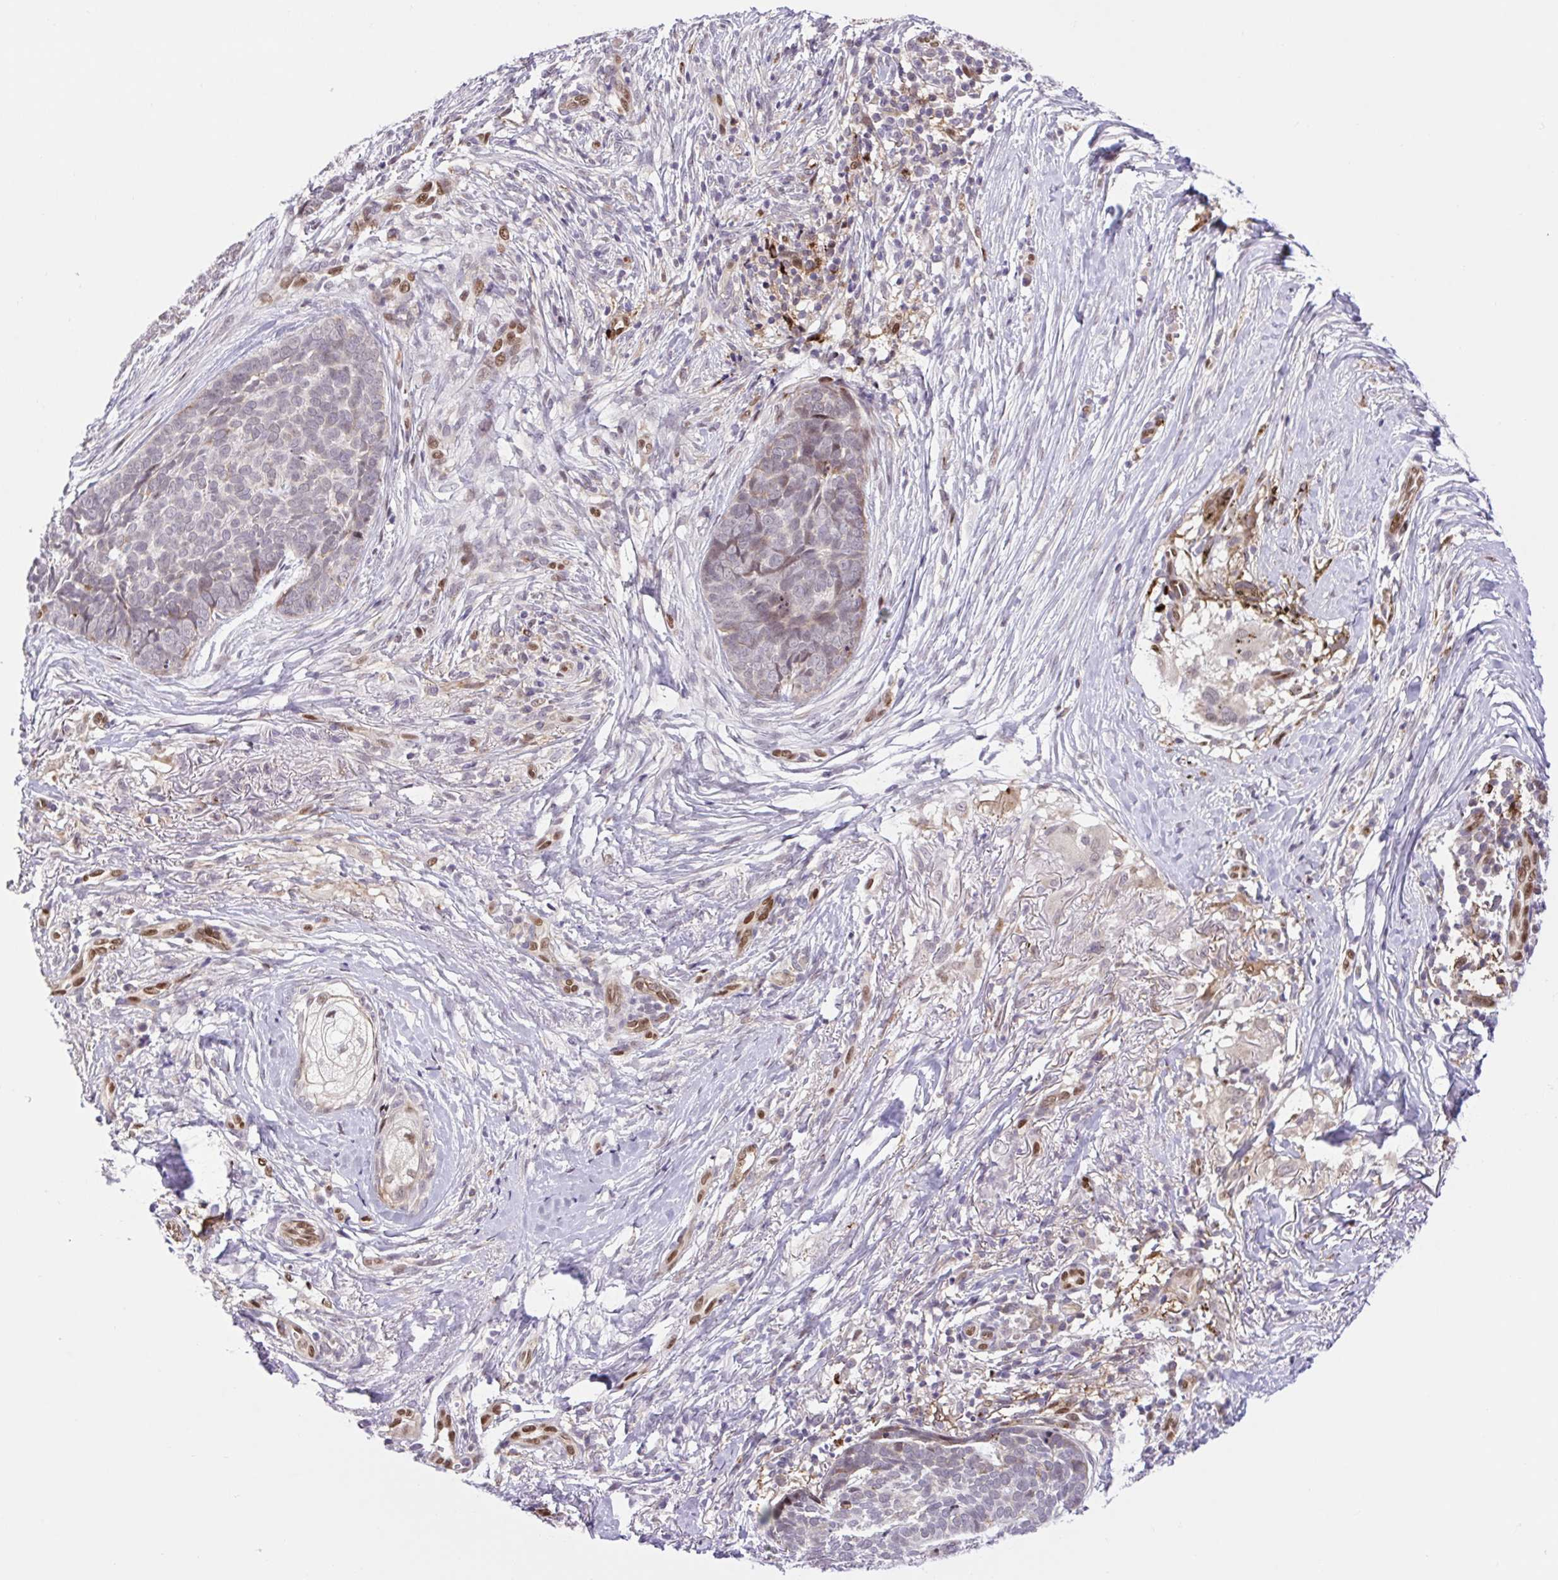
{"staining": {"intensity": "weak", "quantity": "<25%", "location": "nuclear"}, "tissue": "skin cancer", "cell_type": "Tumor cells", "image_type": "cancer", "snomed": [{"axis": "morphology", "description": "Basal cell carcinoma"}, {"axis": "topography", "description": "Skin"}, {"axis": "topography", "description": "Skin of nose"}], "caption": "High magnification brightfield microscopy of skin cancer stained with DAB (brown) and counterstained with hematoxylin (blue): tumor cells show no significant staining.", "gene": "ERG", "patient": {"sex": "female", "age": 81}}